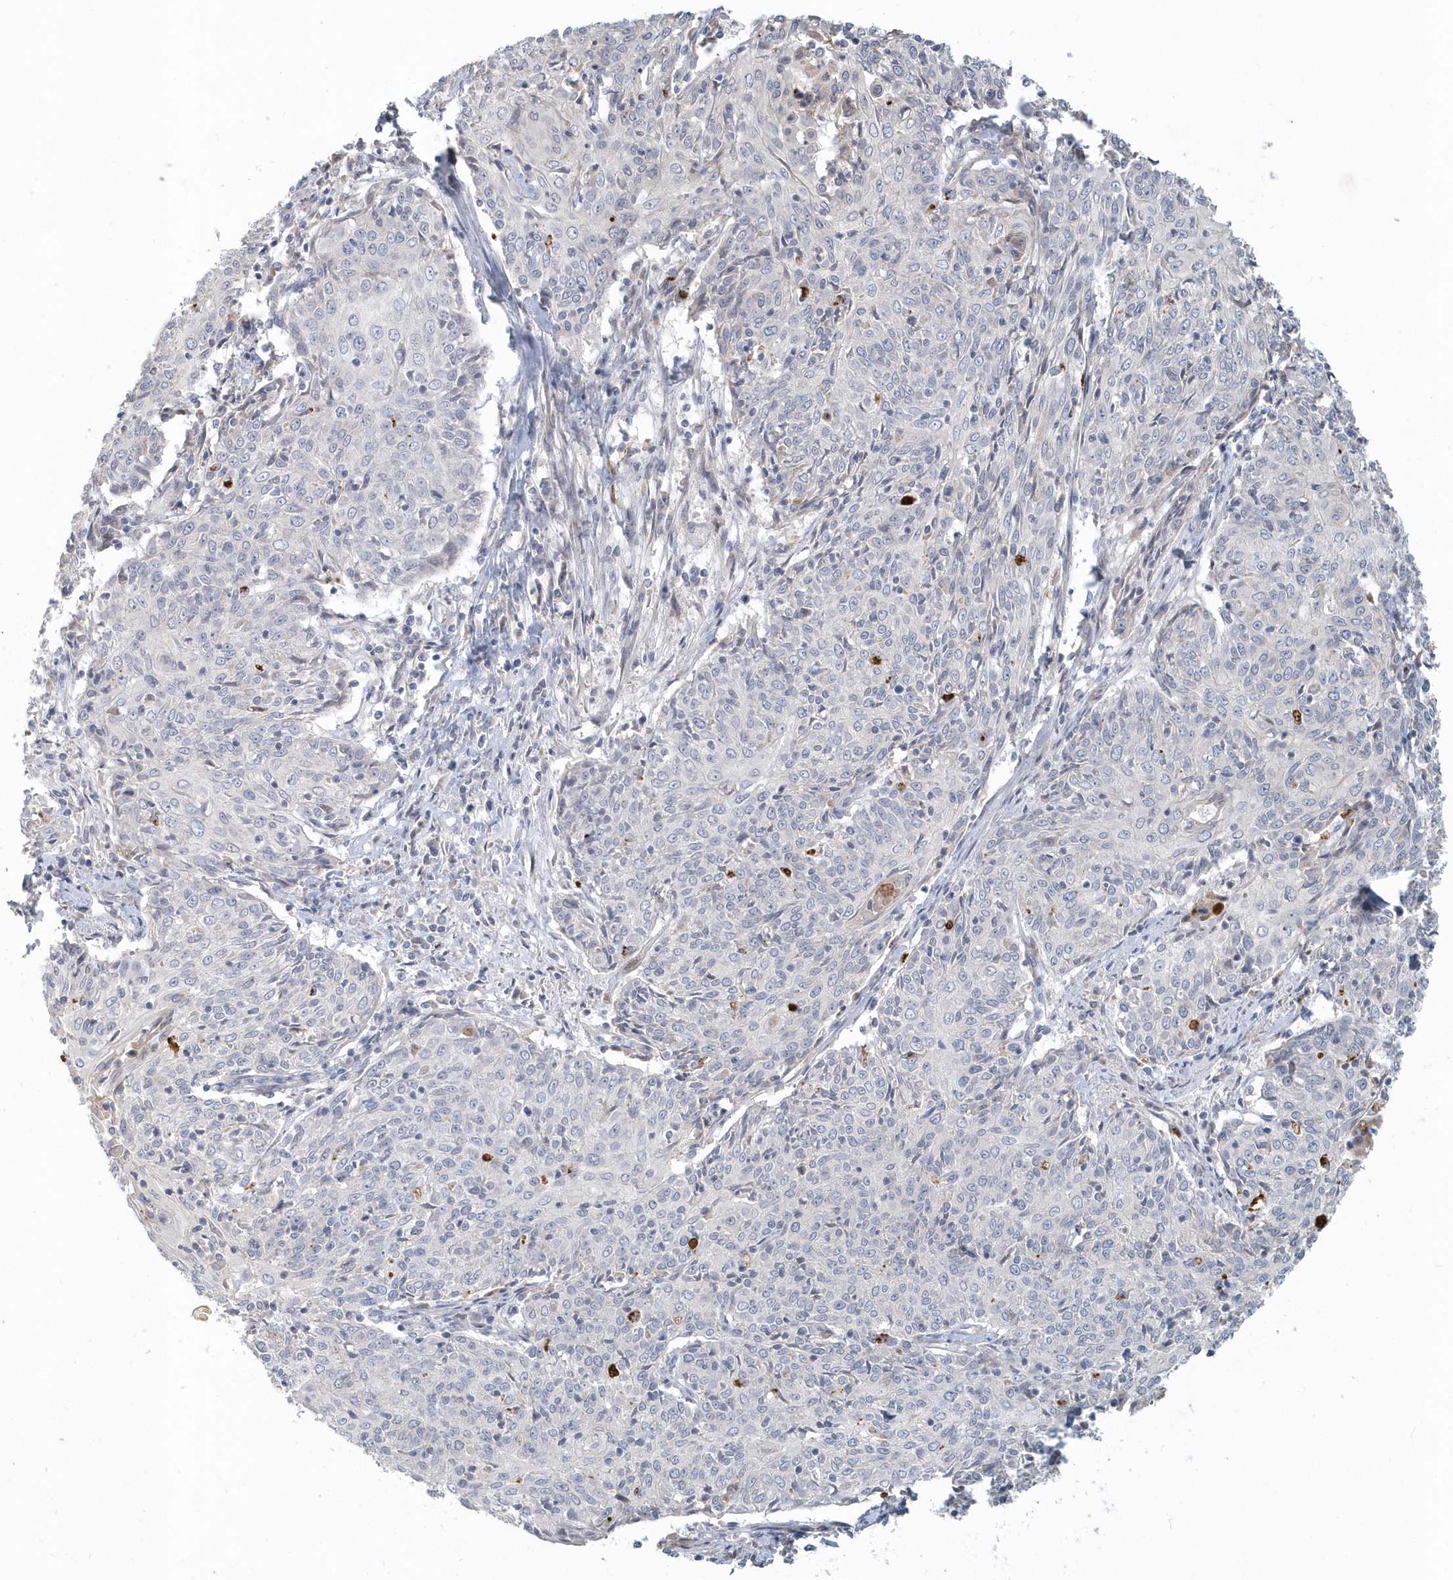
{"staining": {"intensity": "negative", "quantity": "none", "location": "none"}, "tissue": "cervical cancer", "cell_type": "Tumor cells", "image_type": "cancer", "snomed": [{"axis": "morphology", "description": "Squamous cell carcinoma, NOS"}, {"axis": "topography", "description": "Cervix"}], "caption": "IHC micrograph of neoplastic tissue: squamous cell carcinoma (cervical) stained with DAB (3,3'-diaminobenzidine) reveals no significant protein expression in tumor cells. (Immunohistochemistry (ihc), brightfield microscopy, high magnification).", "gene": "NAPB", "patient": {"sex": "female", "age": 48}}